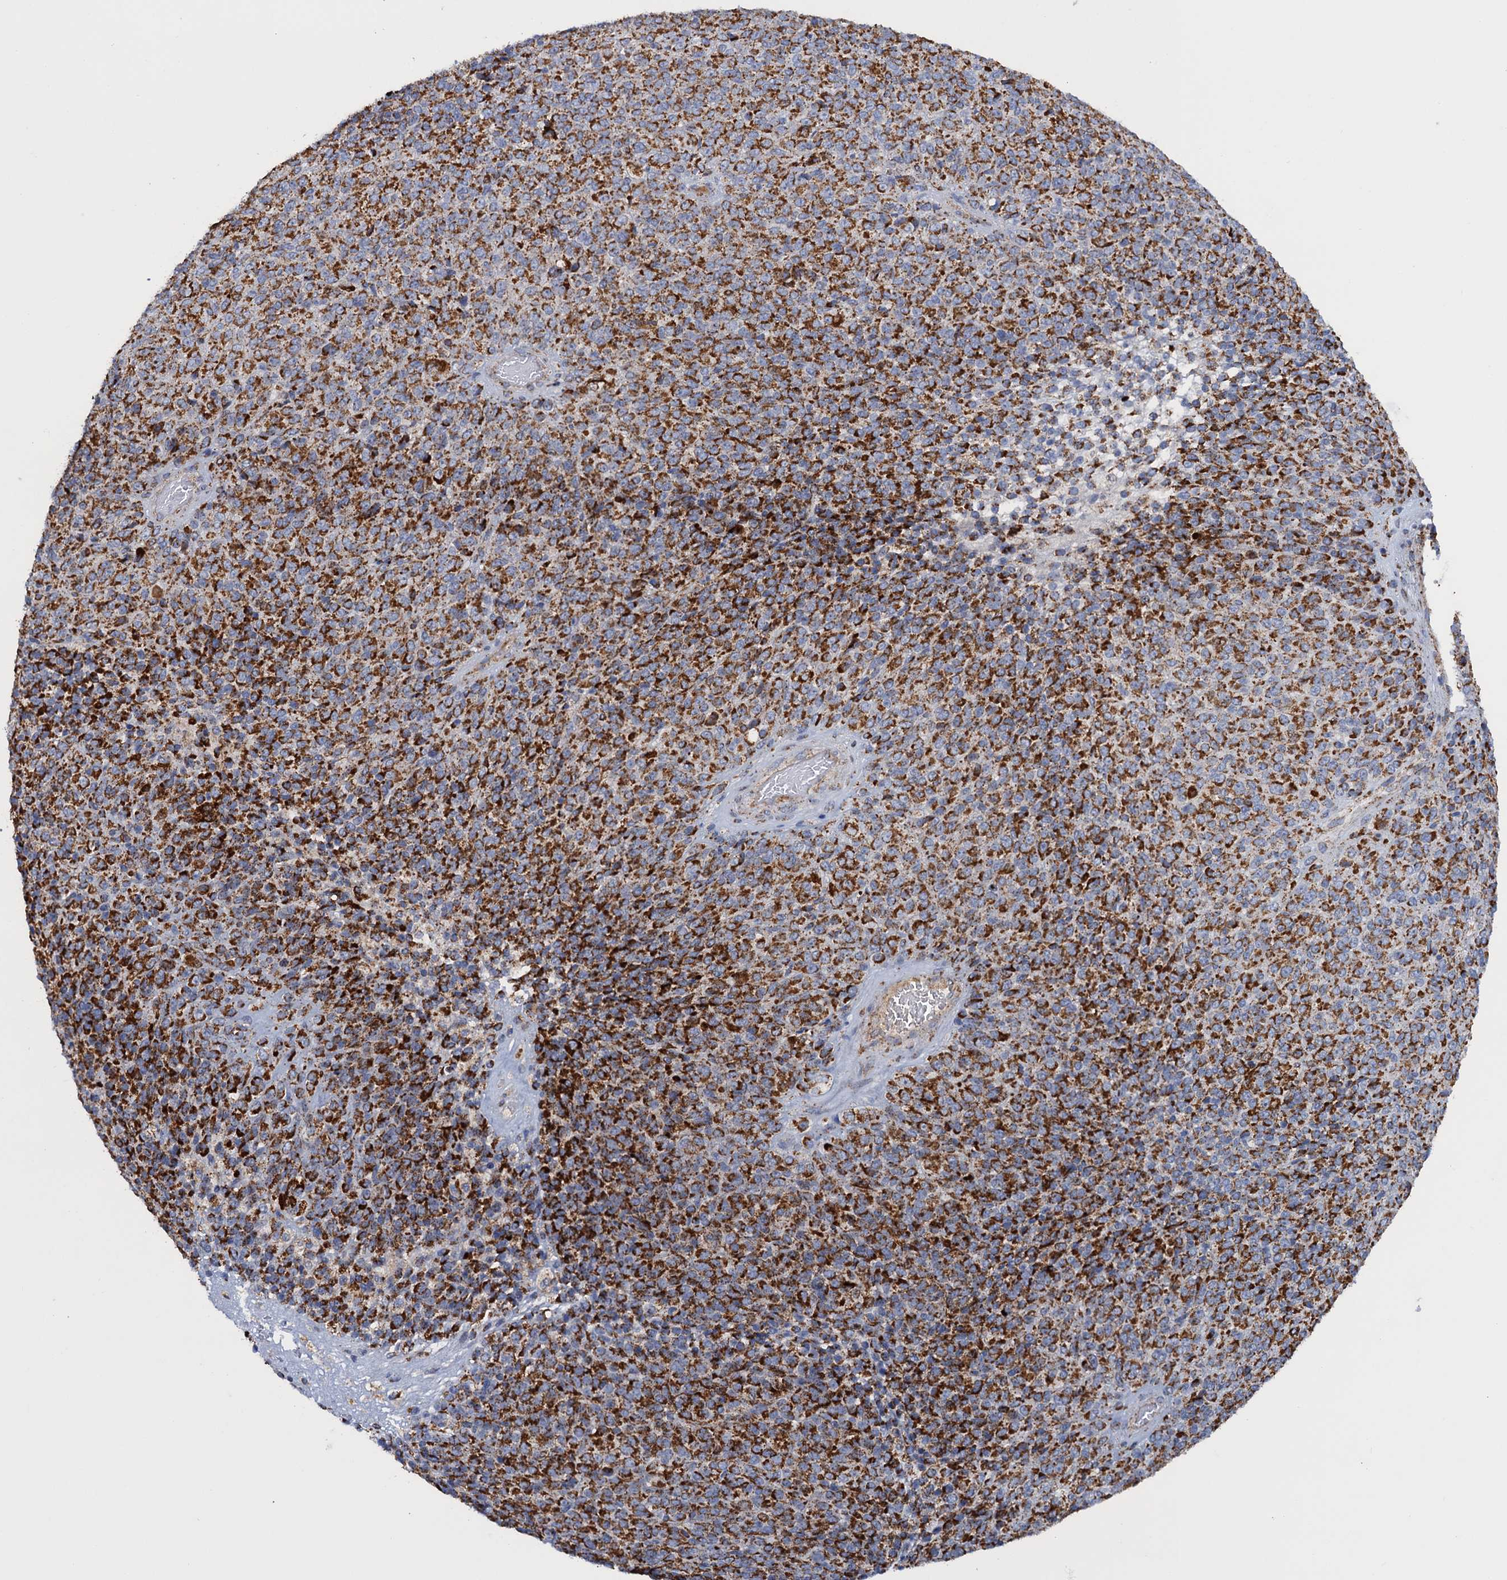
{"staining": {"intensity": "strong", "quantity": ">75%", "location": "cytoplasmic/membranous"}, "tissue": "melanoma", "cell_type": "Tumor cells", "image_type": "cancer", "snomed": [{"axis": "morphology", "description": "Malignant melanoma, Metastatic site"}, {"axis": "topography", "description": "Brain"}], "caption": "Malignant melanoma (metastatic site) stained with IHC shows strong cytoplasmic/membranous staining in about >75% of tumor cells.", "gene": "GTPBP3", "patient": {"sex": "female", "age": 56}}